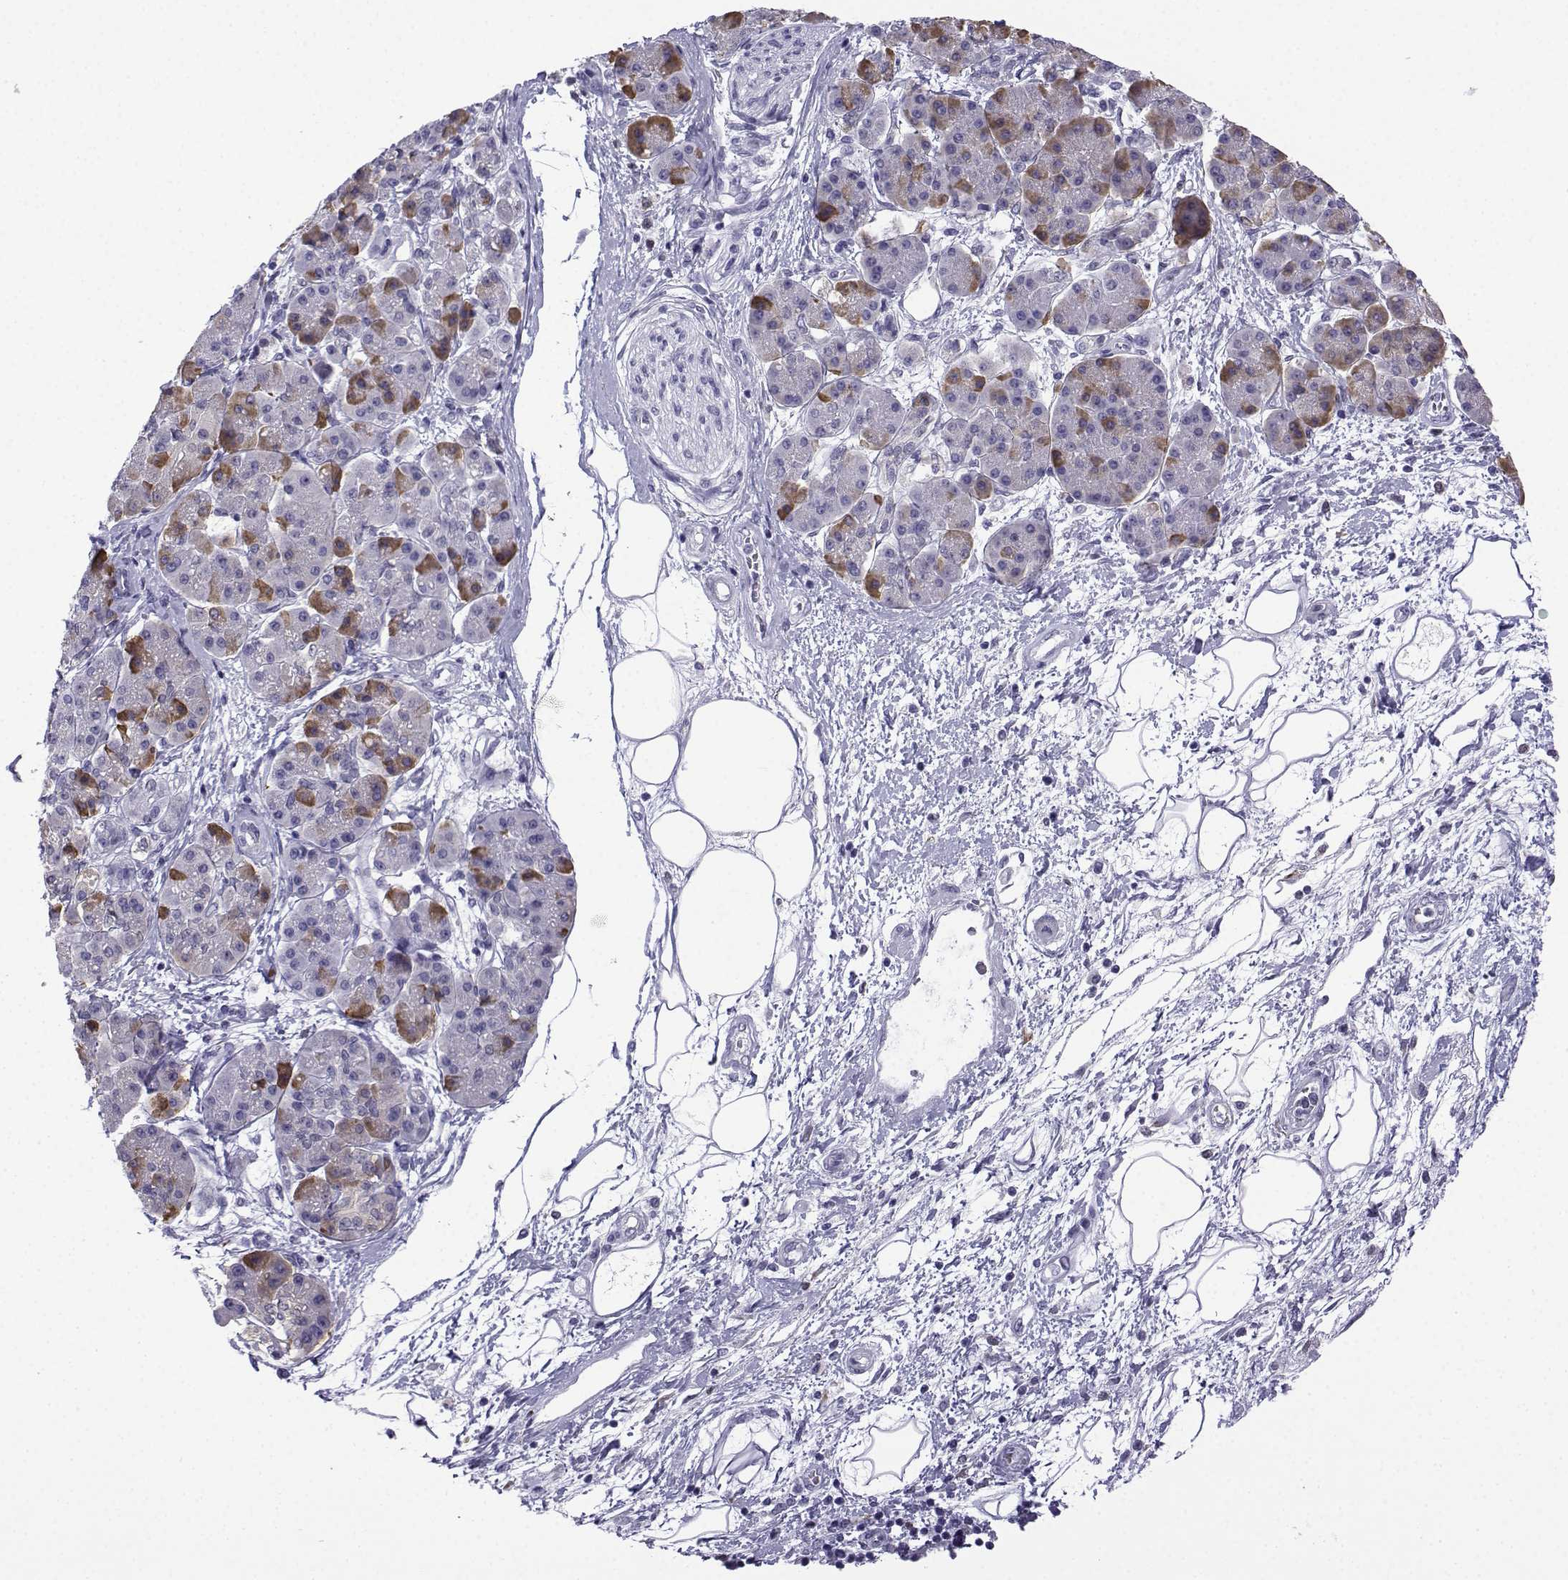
{"staining": {"intensity": "strong", "quantity": "<25%", "location": "cytoplasmic/membranous"}, "tissue": "pancreatic cancer", "cell_type": "Tumor cells", "image_type": "cancer", "snomed": [{"axis": "morphology", "description": "Adenocarcinoma, NOS"}, {"axis": "topography", "description": "Pancreas"}], "caption": "About <25% of tumor cells in pancreatic cancer (adenocarcinoma) reveal strong cytoplasmic/membranous protein positivity as visualized by brown immunohistochemical staining.", "gene": "MRGBP", "patient": {"sex": "female", "age": 73}}